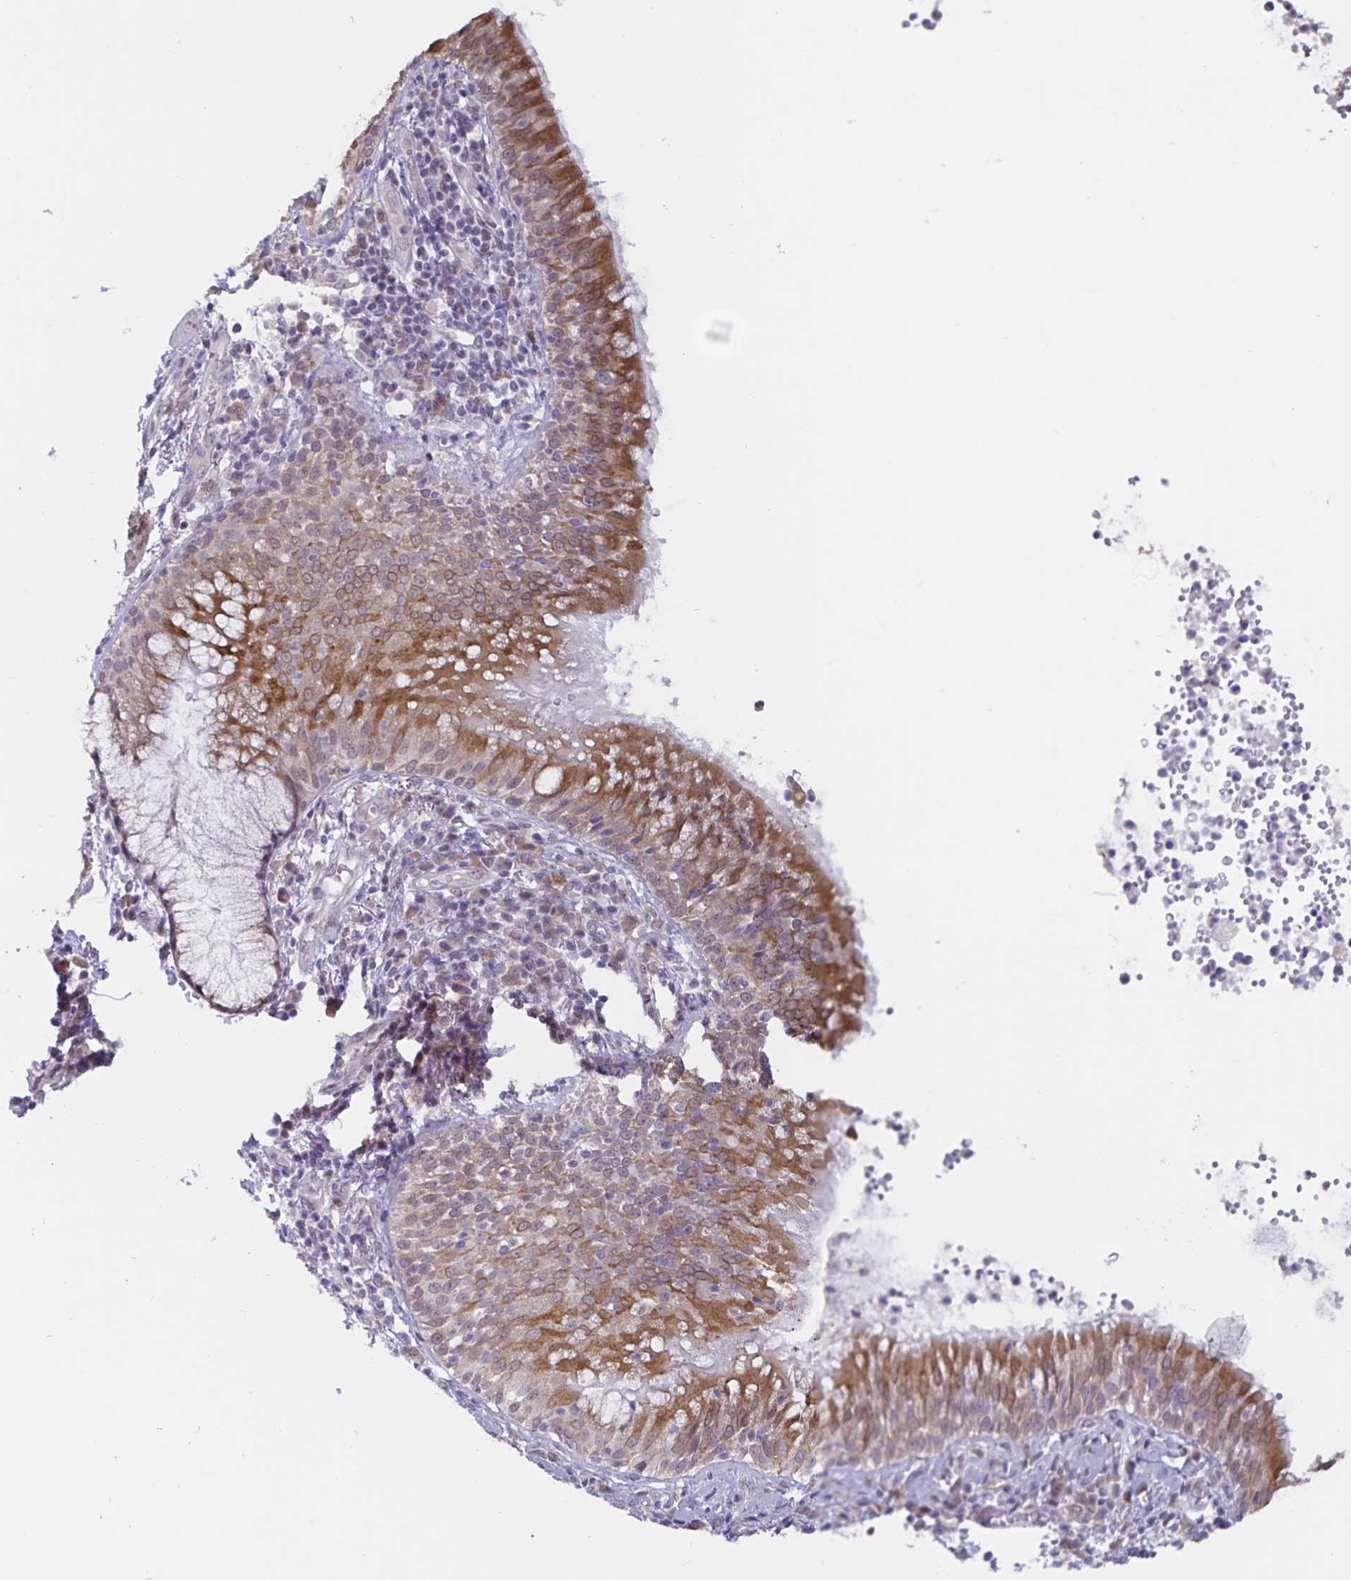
{"staining": {"intensity": "moderate", "quantity": ">75%", "location": "cytoplasmic/membranous"}, "tissue": "bronchus", "cell_type": "Respiratory epithelial cells", "image_type": "normal", "snomed": [{"axis": "morphology", "description": "Normal tissue, NOS"}, {"axis": "topography", "description": "Cartilage tissue"}, {"axis": "topography", "description": "Bronchus"}], "caption": "Immunohistochemistry of unremarkable human bronchus reveals medium levels of moderate cytoplasmic/membranous expression in about >75% of respiratory epithelial cells. The staining is performed using DAB brown chromogen to label protein expression. The nuclei are counter-stained blue using hematoxylin.", "gene": "ATP2A2", "patient": {"sex": "male", "age": 56}}